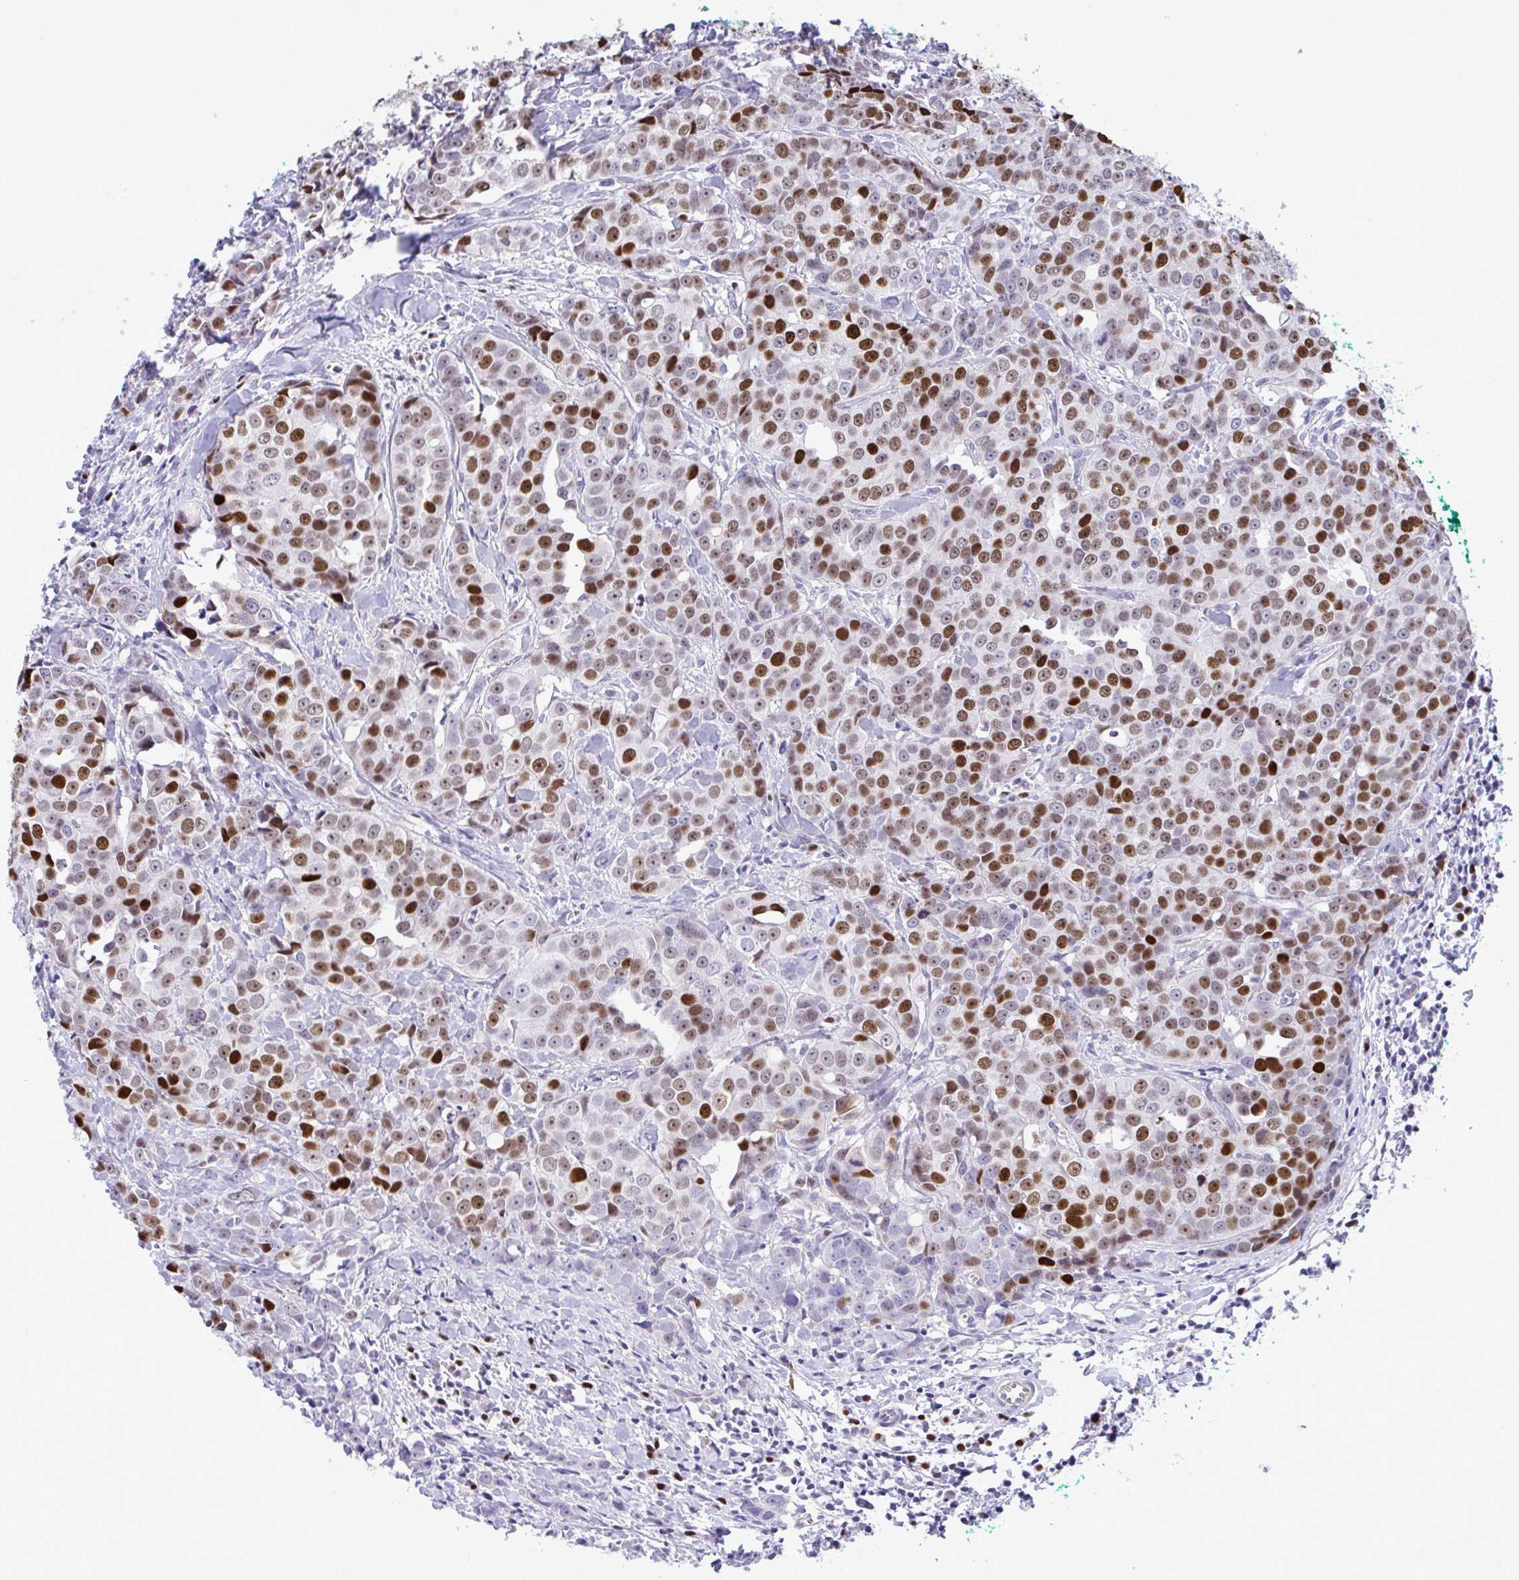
{"staining": {"intensity": "moderate", "quantity": "25%-75%", "location": "nuclear"}, "tissue": "breast cancer", "cell_type": "Tumor cells", "image_type": "cancer", "snomed": [{"axis": "morphology", "description": "Duct carcinoma"}, {"axis": "topography", "description": "Breast"}], "caption": "Immunohistochemical staining of invasive ductal carcinoma (breast) reveals medium levels of moderate nuclear protein positivity in approximately 25%-75% of tumor cells.", "gene": "SLC25A51", "patient": {"sex": "female", "age": 80}}